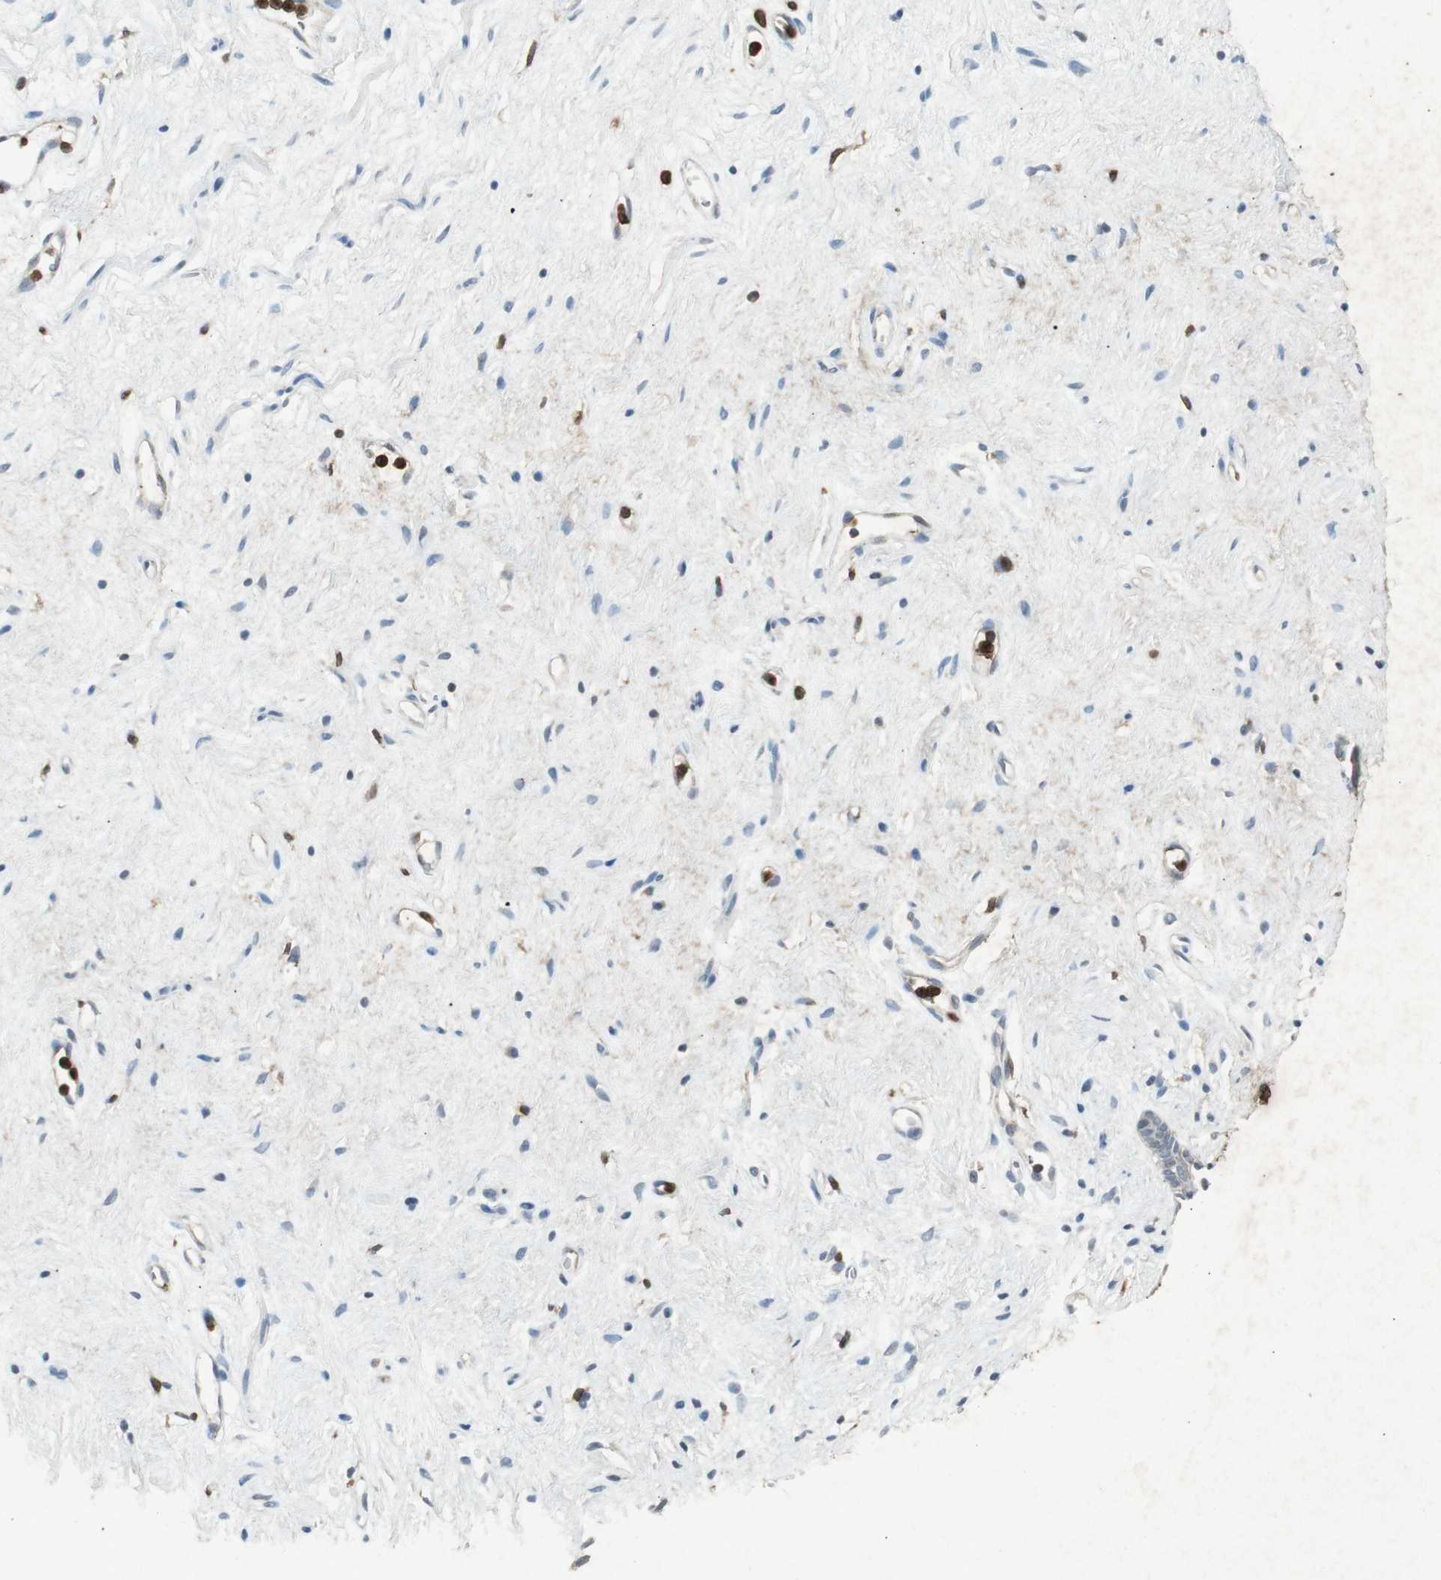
{"staining": {"intensity": "negative", "quantity": "none", "location": "none"}, "tissue": "vagina", "cell_type": "Squamous epithelial cells", "image_type": "normal", "snomed": [{"axis": "morphology", "description": "Normal tissue, NOS"}, {"axis": "topography", "description": "Vagina"}], "caption": "Squamous epithelial cells show no significant expression in normal vagina.", "gene": "TYROBP", "patient": {"sex": "female", "age": 44}}